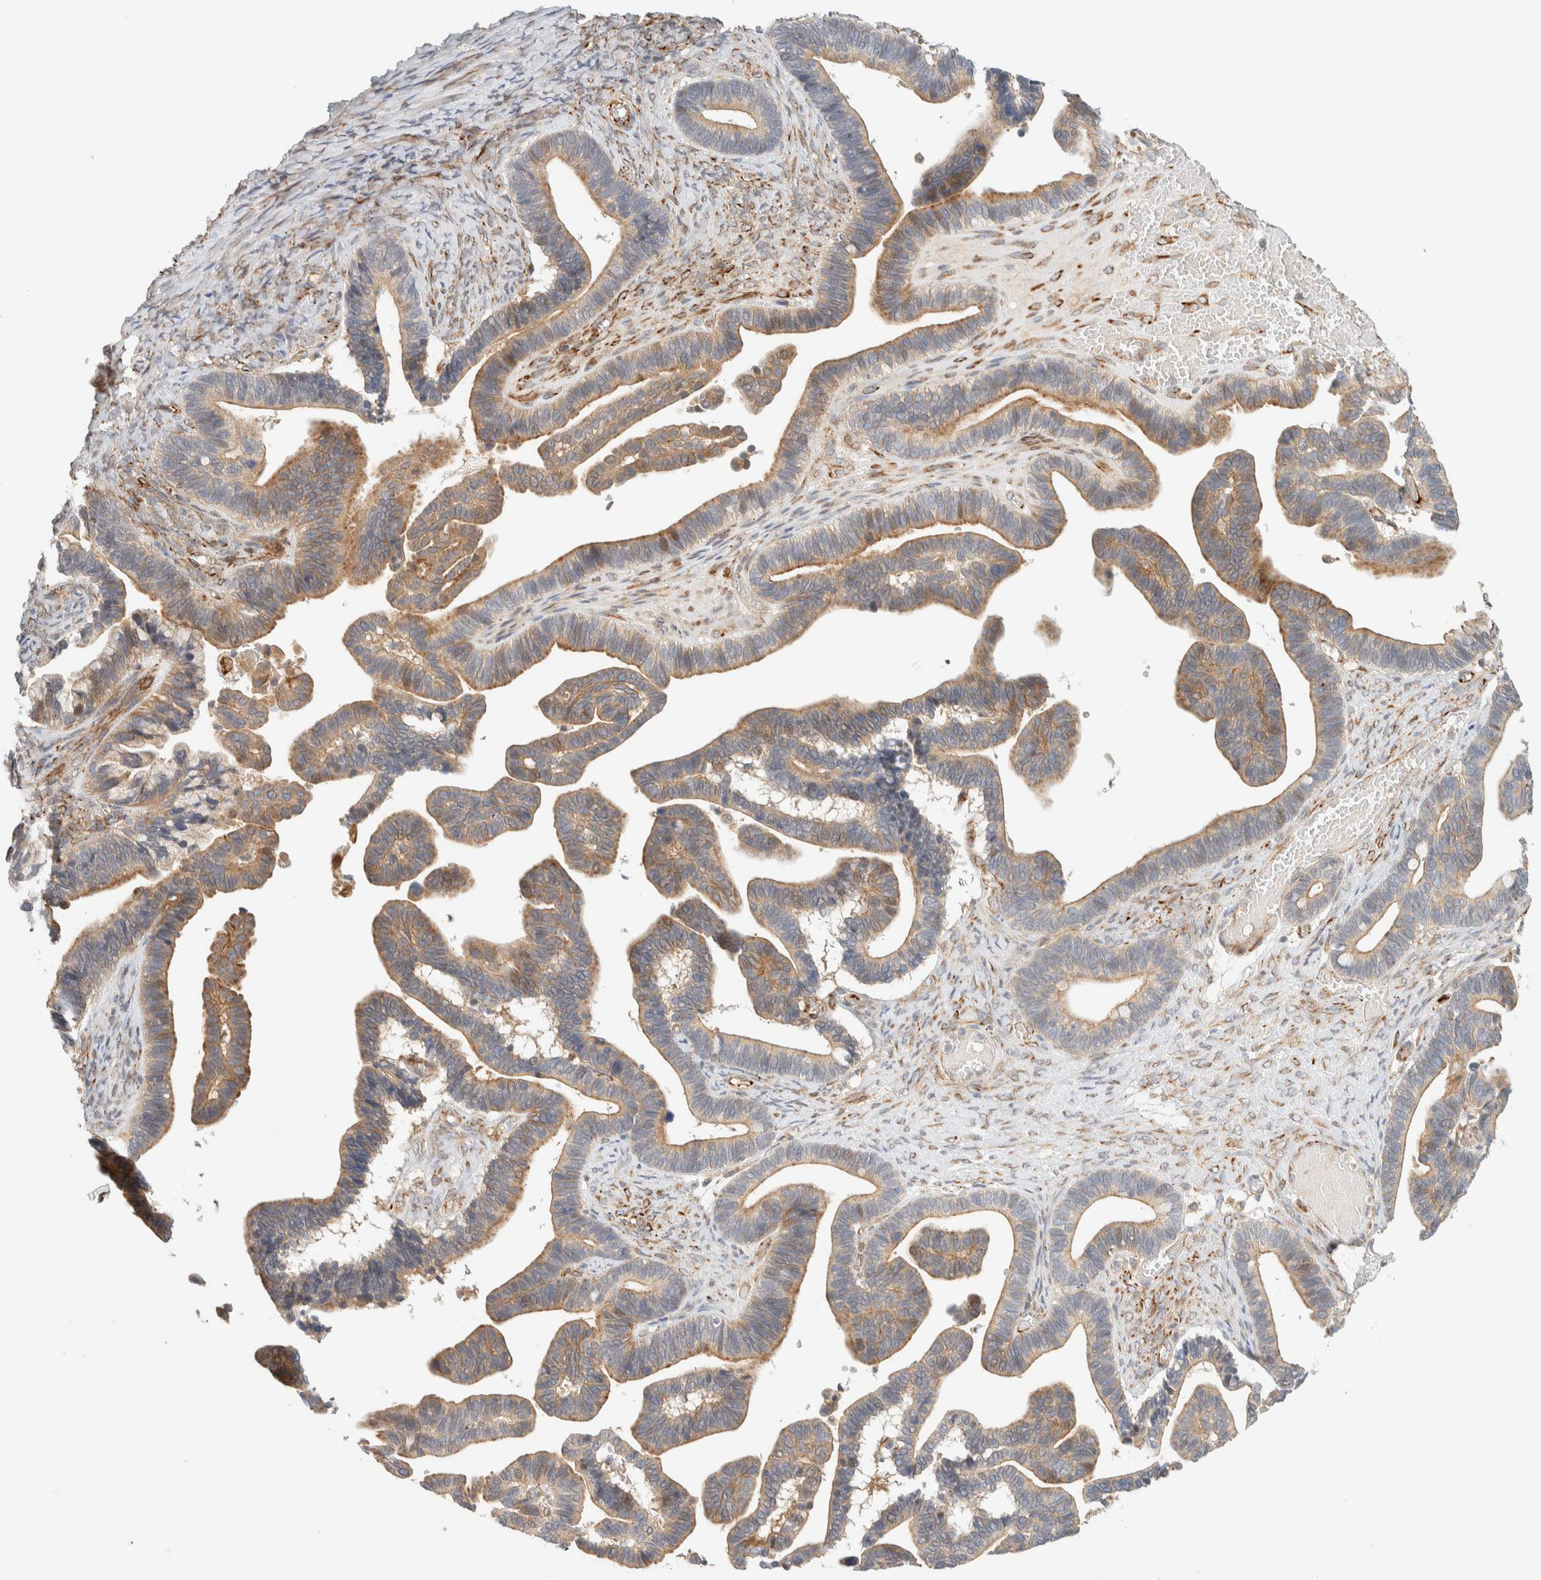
{"staining": {"intensity": "moderate", "quantity": ">75%", "location": "cytoplasmic/membranous"}, "tissue": "ovarian cancer", "cell_type": "Tumor cells", "image_type": "cancer", "snomed": [{"axis": "morphology", "description": "Cystadenocarcinoma, serous, NOS"}, {"axis": "topography", "description": "Ovary"}], "caption": "An immunohistochemistry (IHC) micrograph of neoplastic tissue is shown. Protein staining in brown labels moderate cytoplasmic/membranous positivity in ovarian serous cystadenocarcinoma within tumor cells. Ihc stains the protein in brown and the nuclei are stained blue.", "gene": "FAT1", "patient": {"sex": "female", "age": 56}}